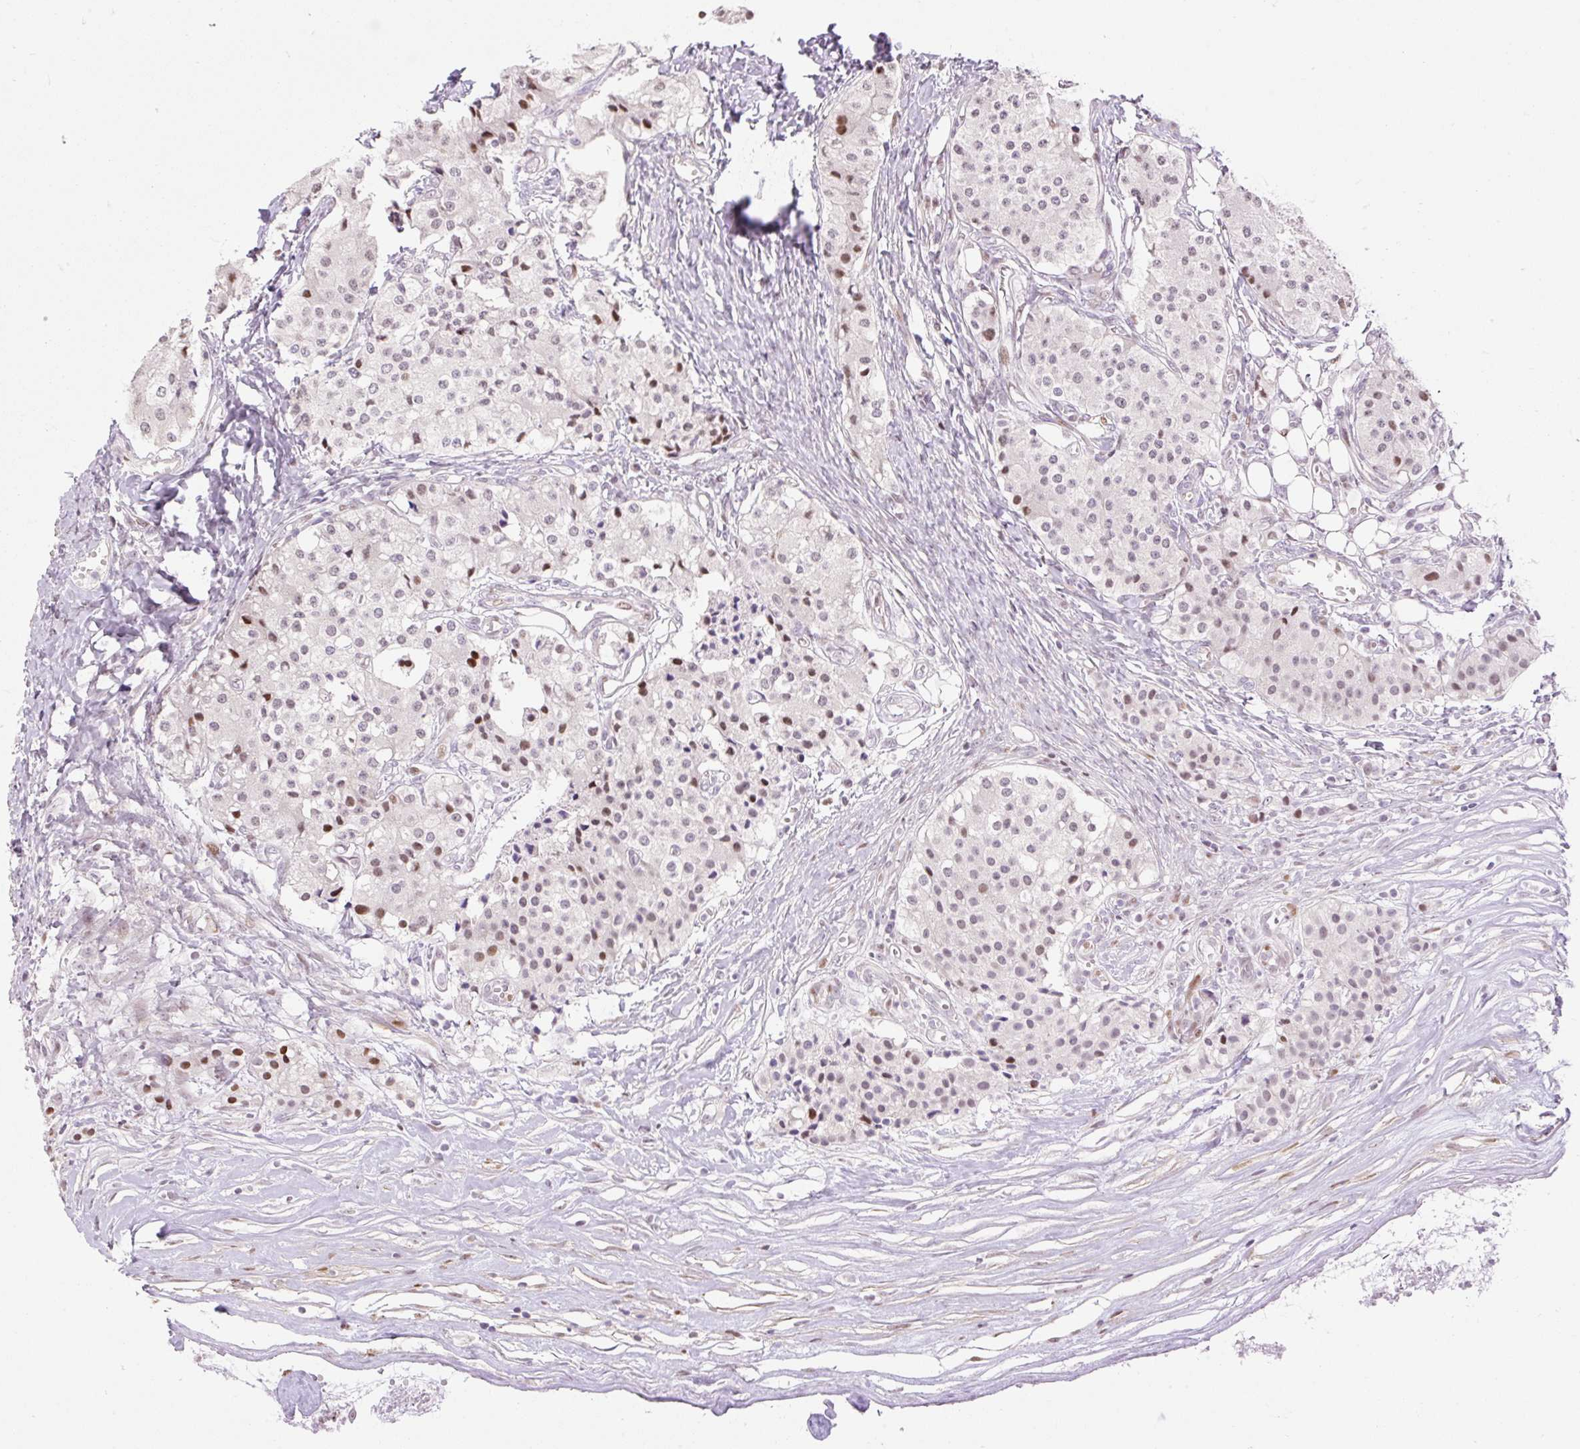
{"staining": {"intensity": "moderate", "quantity": "<25%", "location": "nuclear"}, "tissue": "carcinoid", "cell_type": "Tumor cells", "image_type": "cancer", "snomed": [{"axis": "morphology", "description": "Carcinoid, malignant, NOS"}, {"axis": "topography", "description": "Colon"}], "caption": "Brown immunohistochemical staining in human carcinoid reveals moderate nuclear expression in approximately <25% of tumor cells.", "gene": "RIPPLY3", "patient": {"sex": "female", "age": 52}}